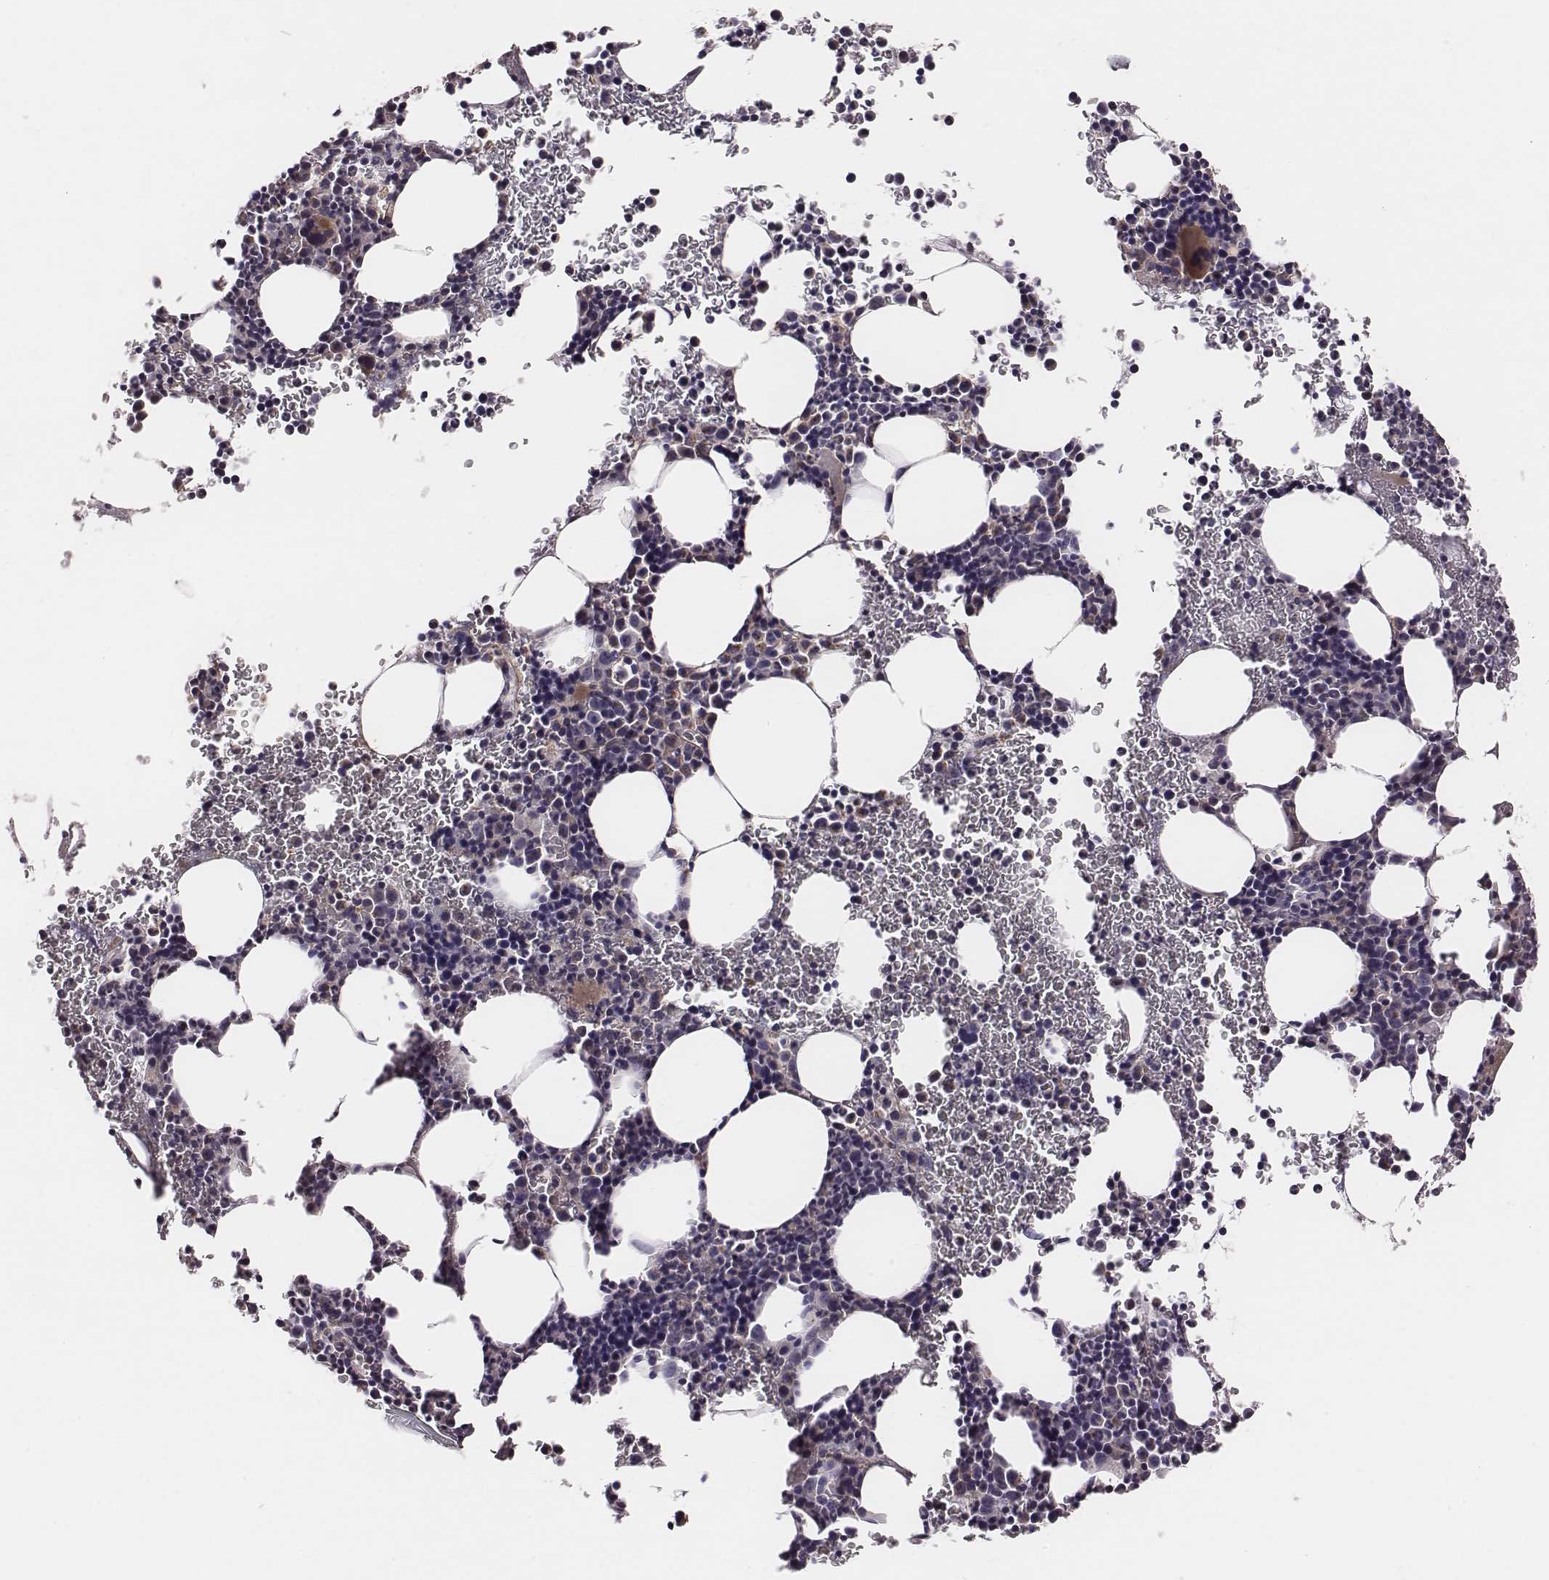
{"staining": {"intensity": "negative", "quantity": "none", "location": "none"}, "tissue": "bone marrow", "cell_type": "Hematopoietic cells", "image_type": "normal", "snomed": [{"axis": "morphology", "description": "Normal tissue, NOS"}, {"axis": "topography", "description": "Bone marrow"}], "caption": "A high-resolution histopathology image shows immunohistochemistry (IHC) staining of normal bone marrow, which reveals no significant staining in hematopoietic cells. (Stains: DAB immunohistochemistry with hematoxylin counter stain, Microscopy: brightfield microscopy at high magnification).", "gene": "SCARF1", "patient": {"sex": "male", "age": 81}}